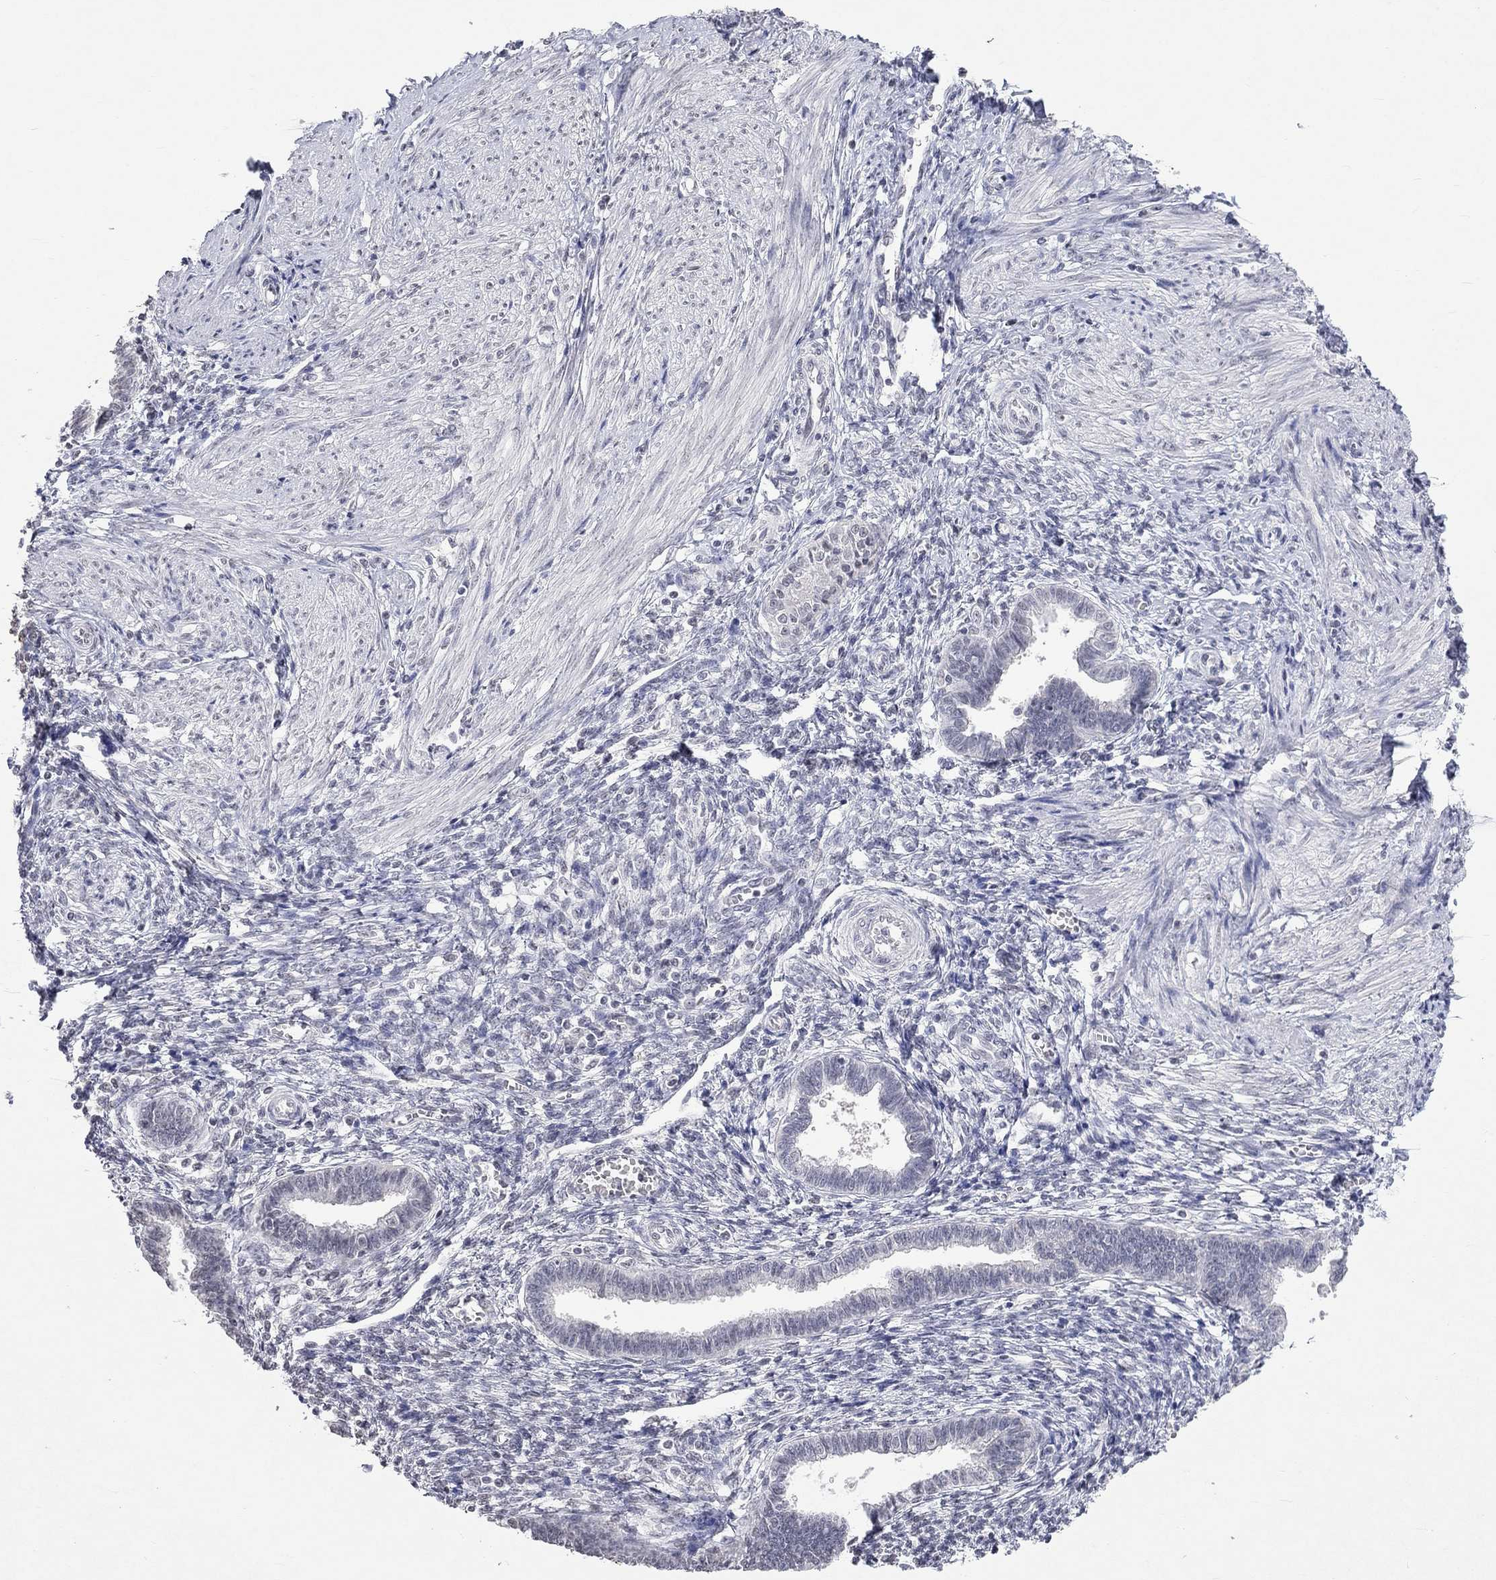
{"staining": {"intensity": "negative", "quantity": "none", "location": "none"}, "tissue": "endometrium", "cell_type": "Cells in endometrial stroma", "image_type": "normal", "snomed": [{"axis": "morphology", "description": "Normal tissue, NOS"}, {"axis": "topography", "description": "Cervix"}, {"axis": "topography", "description": "Endometrium"}], "caption": "An IHC micrograph of unremarkable endometrium is shown. There is no staining in cells in endometrial stroma of endometrium. (DAB (3,3'-diaminobenzidine) immunohistochemistry (IHC) with hematoxylin counter stain).", "gene": "TMEM143", "patient": {"sex": "female", "age": 37}}